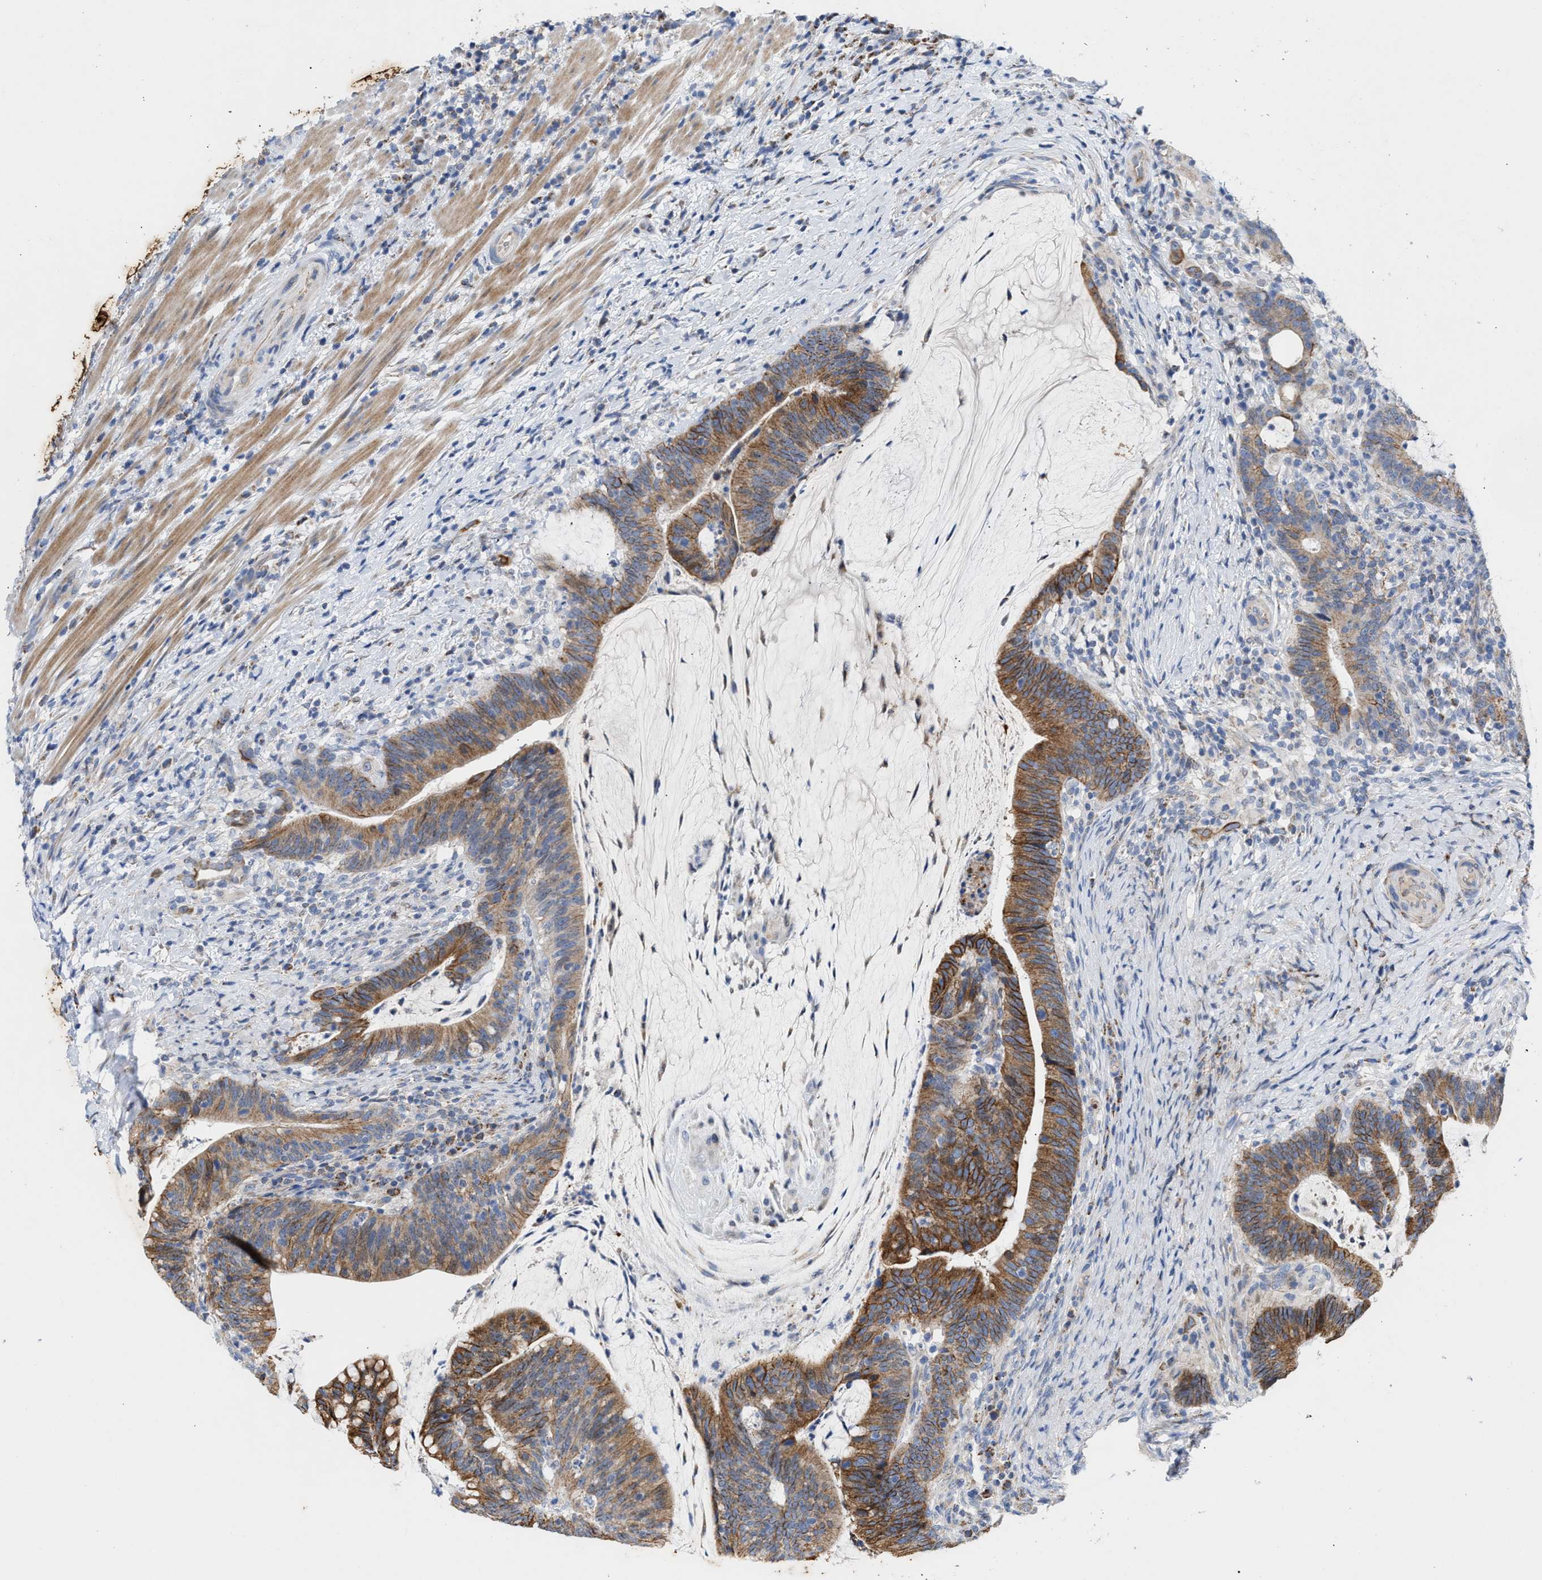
{"staining": {"intensity": "moderate", "quantity": ">75%", "location": "cytoplasmic/membranous"}, "tissue": "colorectal cancer", "cell_type": "Tumor cells", "image_type": "cancer", "snomed": [{"axis": "morphology", "description": "Adenocarcinoma, NOS"}, {"axis": "topography", "description": "Colon"}], "caption": "Protein expression analysis of colorectal adenocarcinoma demonstrates moderate cytoplasmic/membranous staining in about >75% of tumor cells.", "gene": "JAG1", "patient": {"sex": "female", "age": 66}}